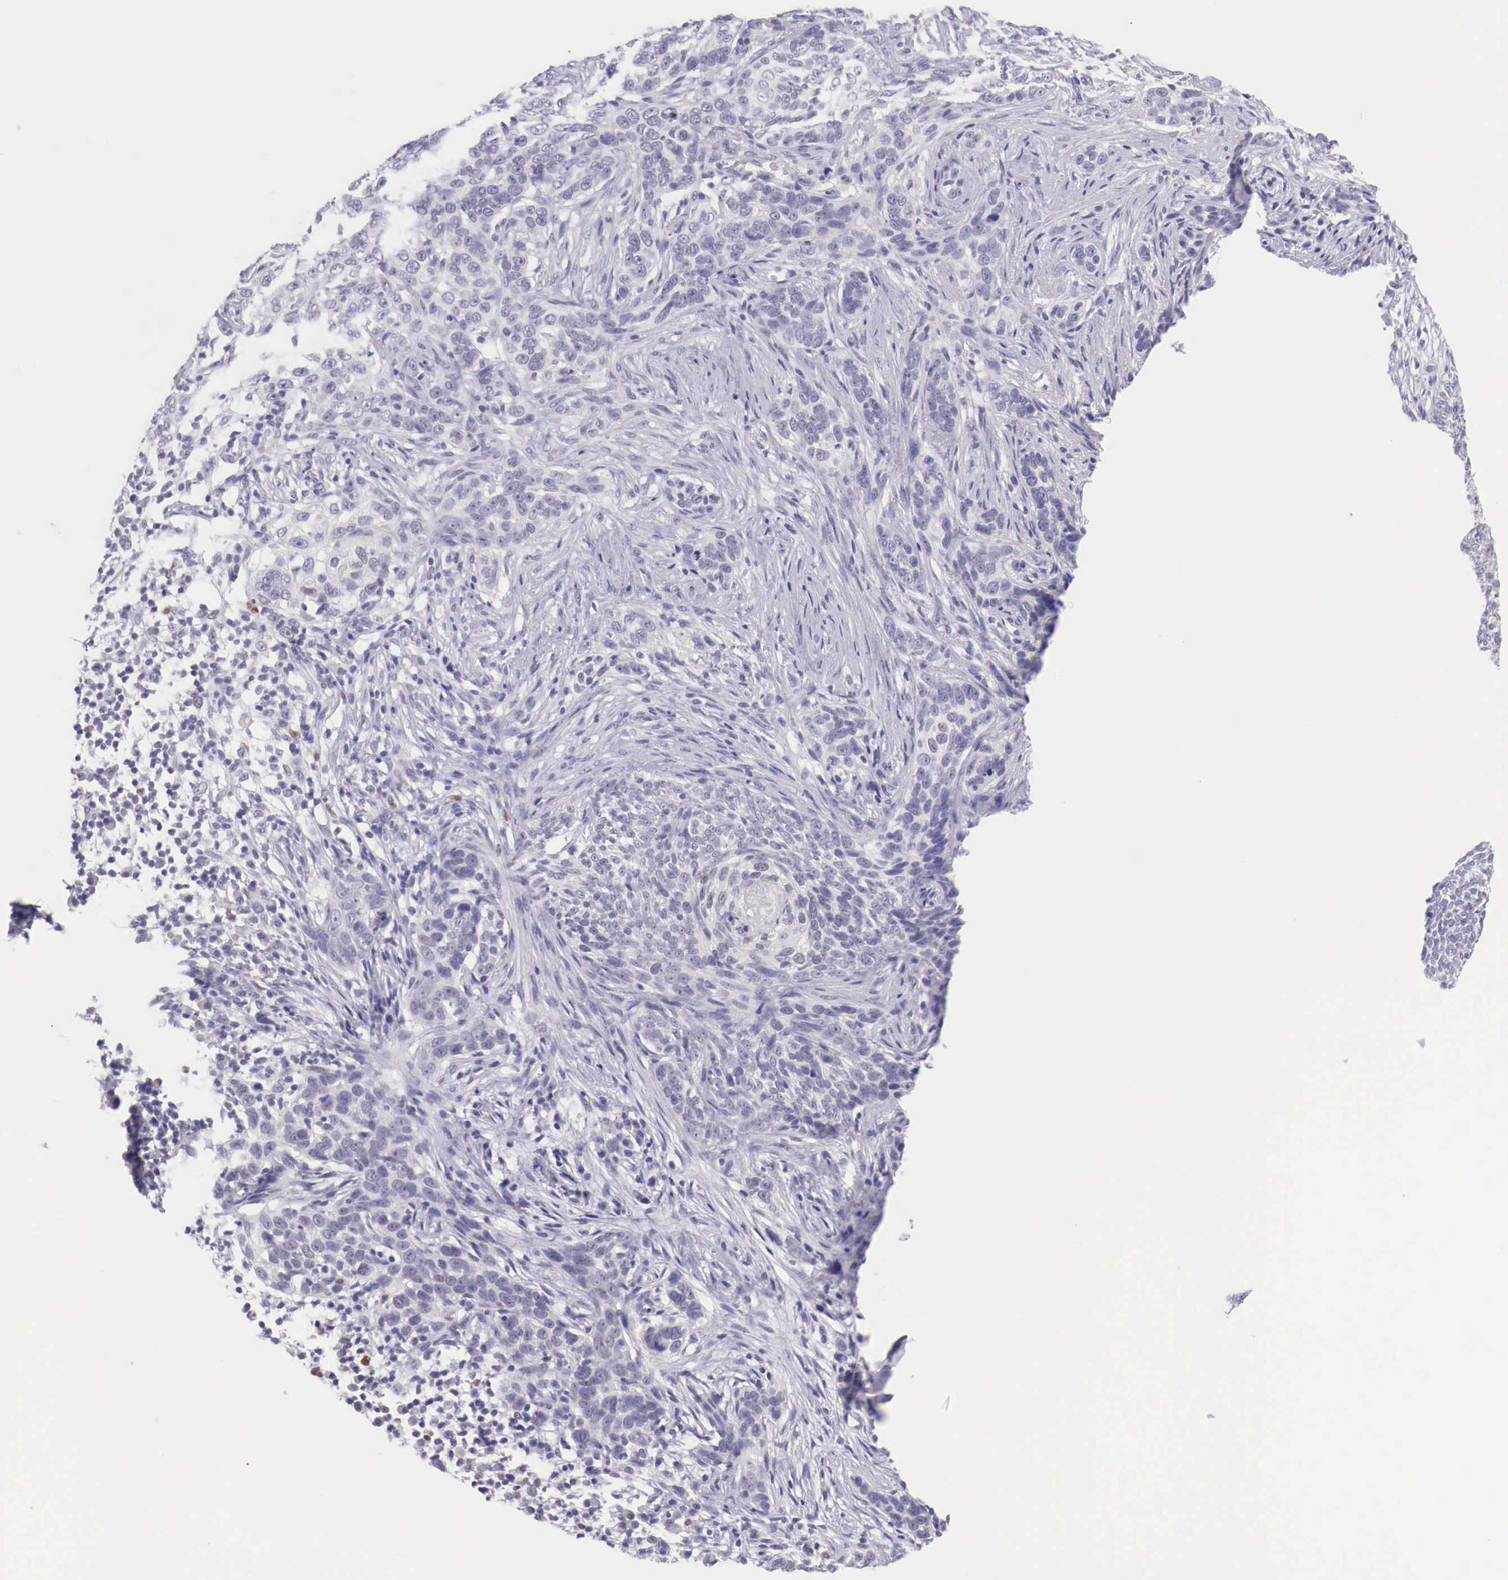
{"staining": {"intensity": "negative", "quantity": "none", "location": "none"}, "tissue": "skin cancer", "cell_type": "Tumor cells", "image_type": "cancer", "snomed": [{"axis": "morphology", "description": "Basal cell carcinoma"}, {"axis": "topography", "description": "Skin"}], "caption": "A micrograph of skin basal cell carcinoma stained for a protein shows no brown staining in tumor cells.", "gene": "BCL6", "patient": {"sex": "male", "age": 89}}